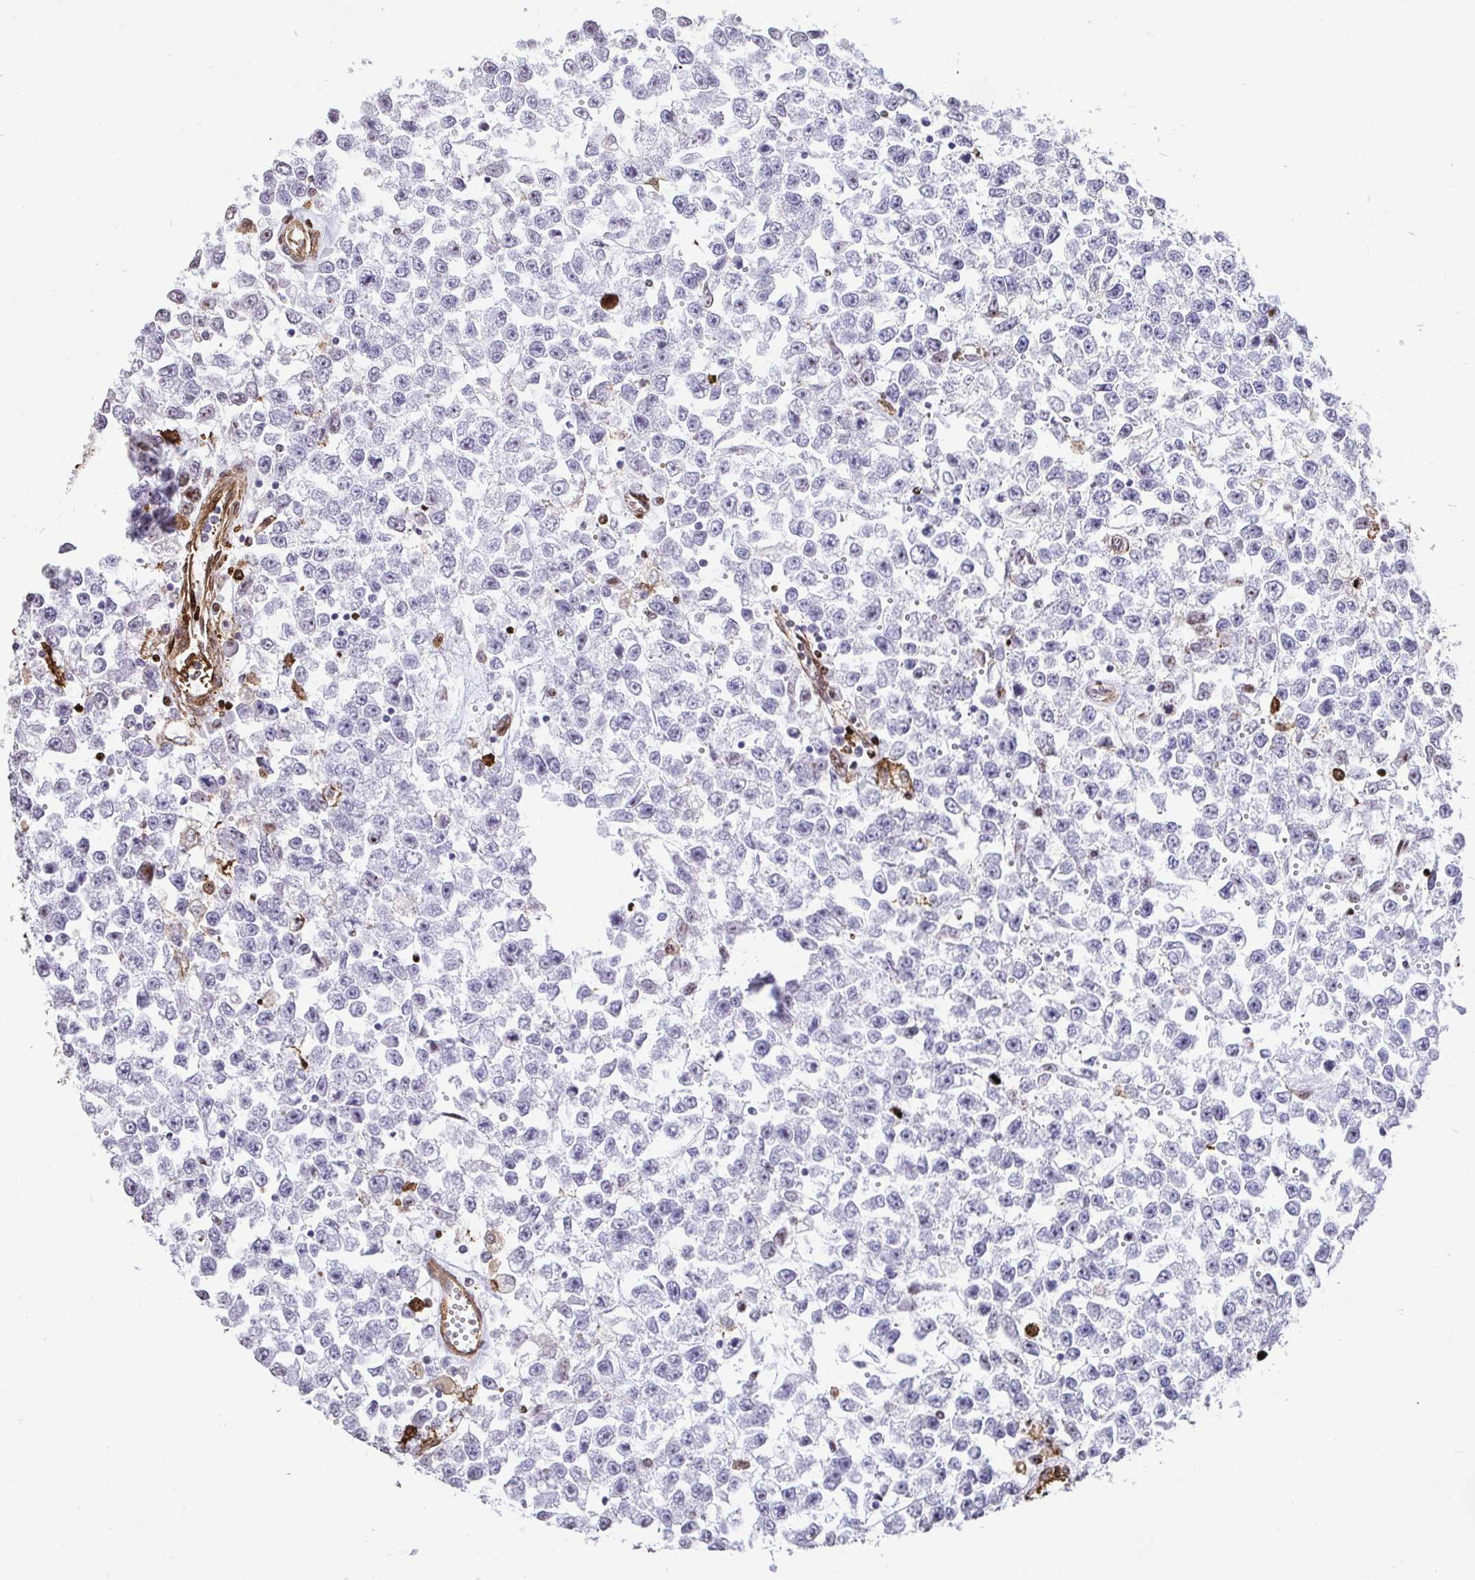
{"staining": {"intensity": "negative", "quantity": "none", "location": "none"}, "tissue": "testis cancer", "cell_type": "Tumor cells", "image_type": "cancer", "snomed": [{"axis": "morphology", "description": "Seminoma, NOS"}, {"axis": "topography", "description": "Testis"}], "caption": "Tumor cells show no significant staining in seminoma (testis). (DAB (3,3'-diaminobenzidine) immunohistochemistry, high magnification).", "gene": "GSN", "patient": {"sex": "male", "age": 34}}